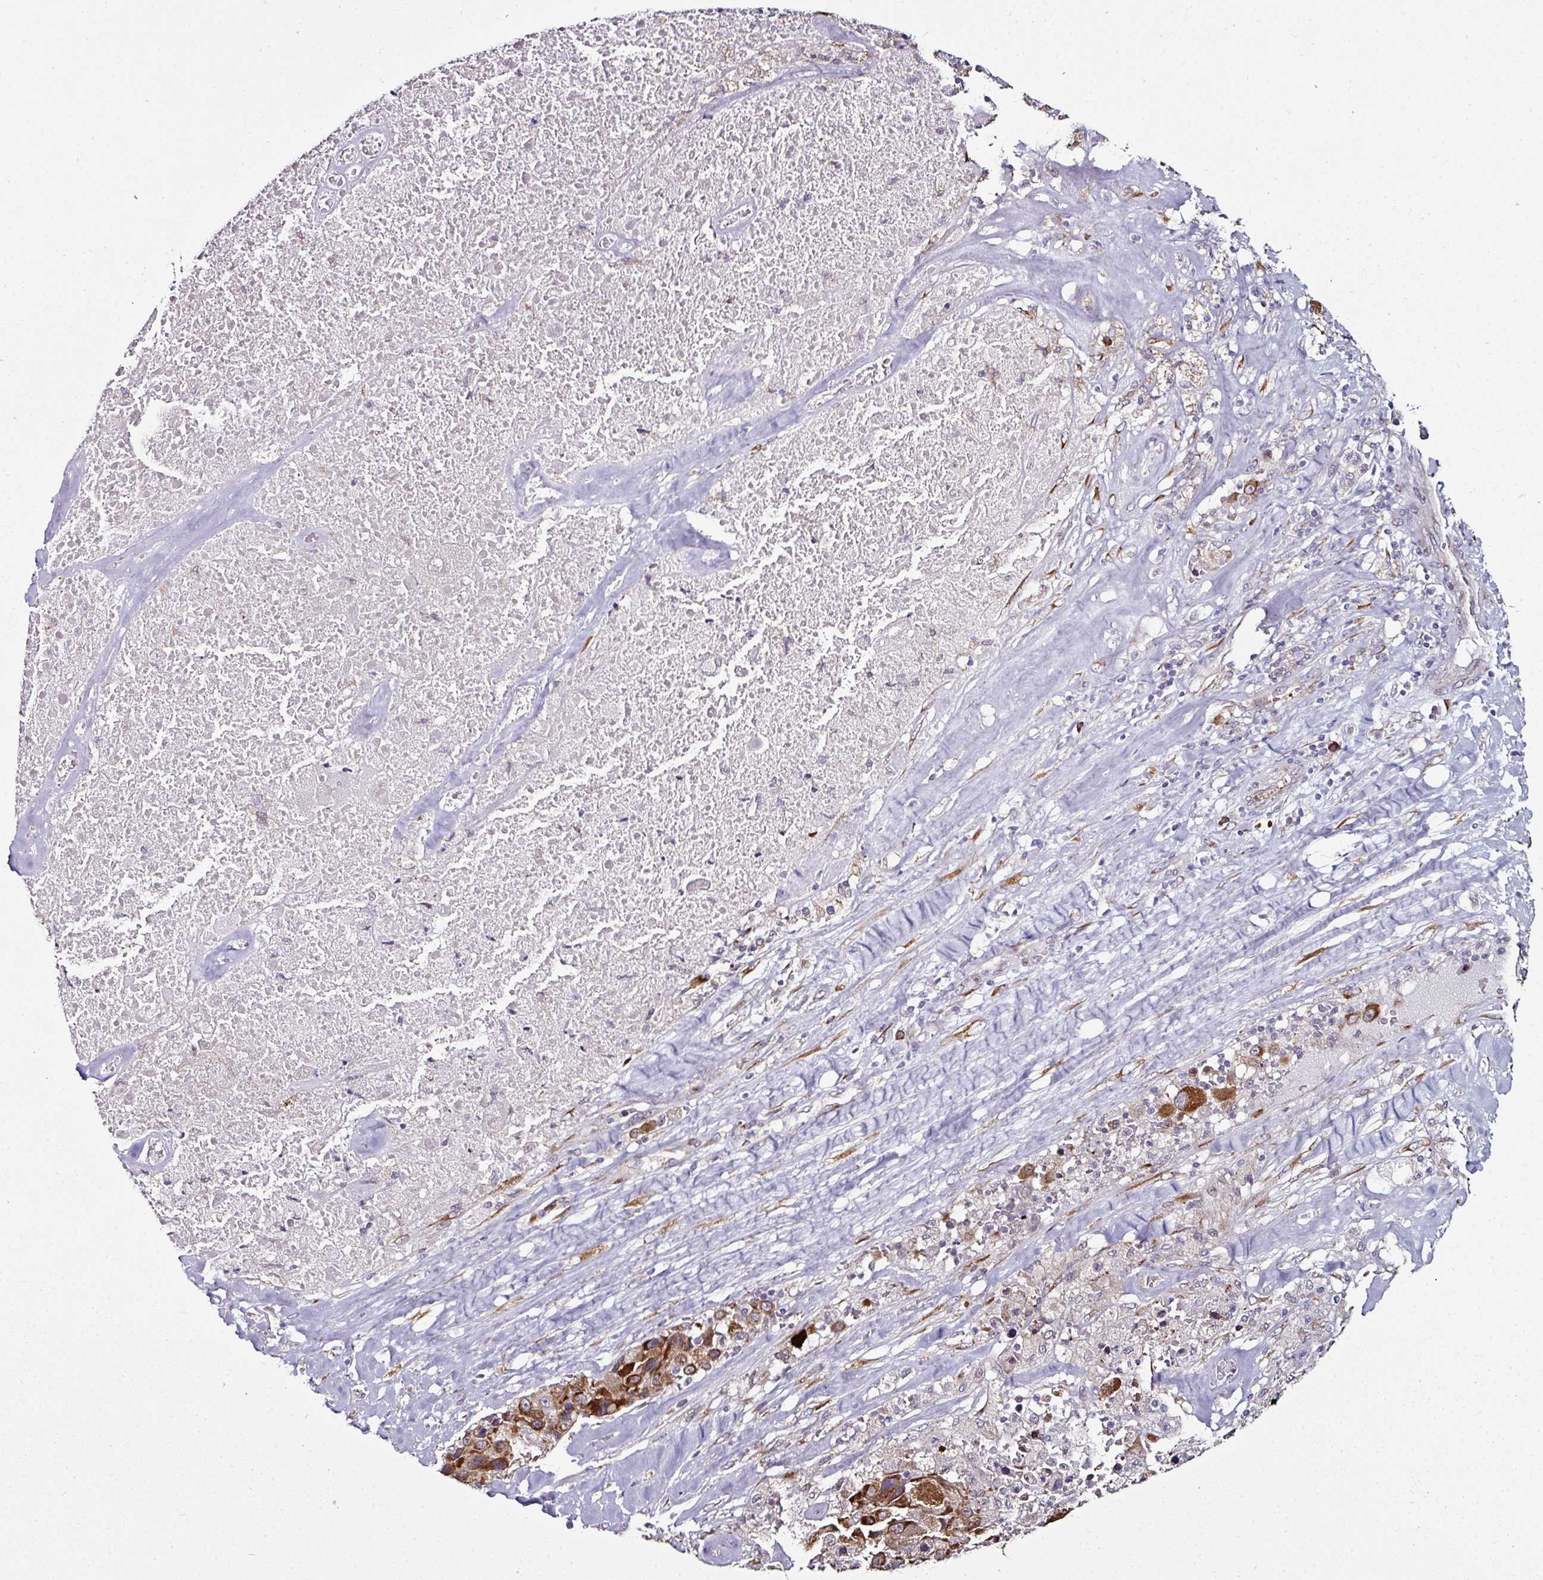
{"staining": {"intensity": "strong", "quantity": ">75%", "location": "cytoplasmic/membranous"}, "tissue": "melanoma", "cell_type": "Tumor cells", "image_type": "cancer", "snomed": [{"axis": "morphology", "description": "Malignant melanoma, Metastatic site"}, {"axis": "topography", "description": "Lymph node"}], "caption": "Protein staining of melanoma tissue displays strong cytoplasmic/membranous positivity in approximately >75% of tumor cells.", "gene": "APOLD1", "patient": {"sex": "male", "age": 62}}